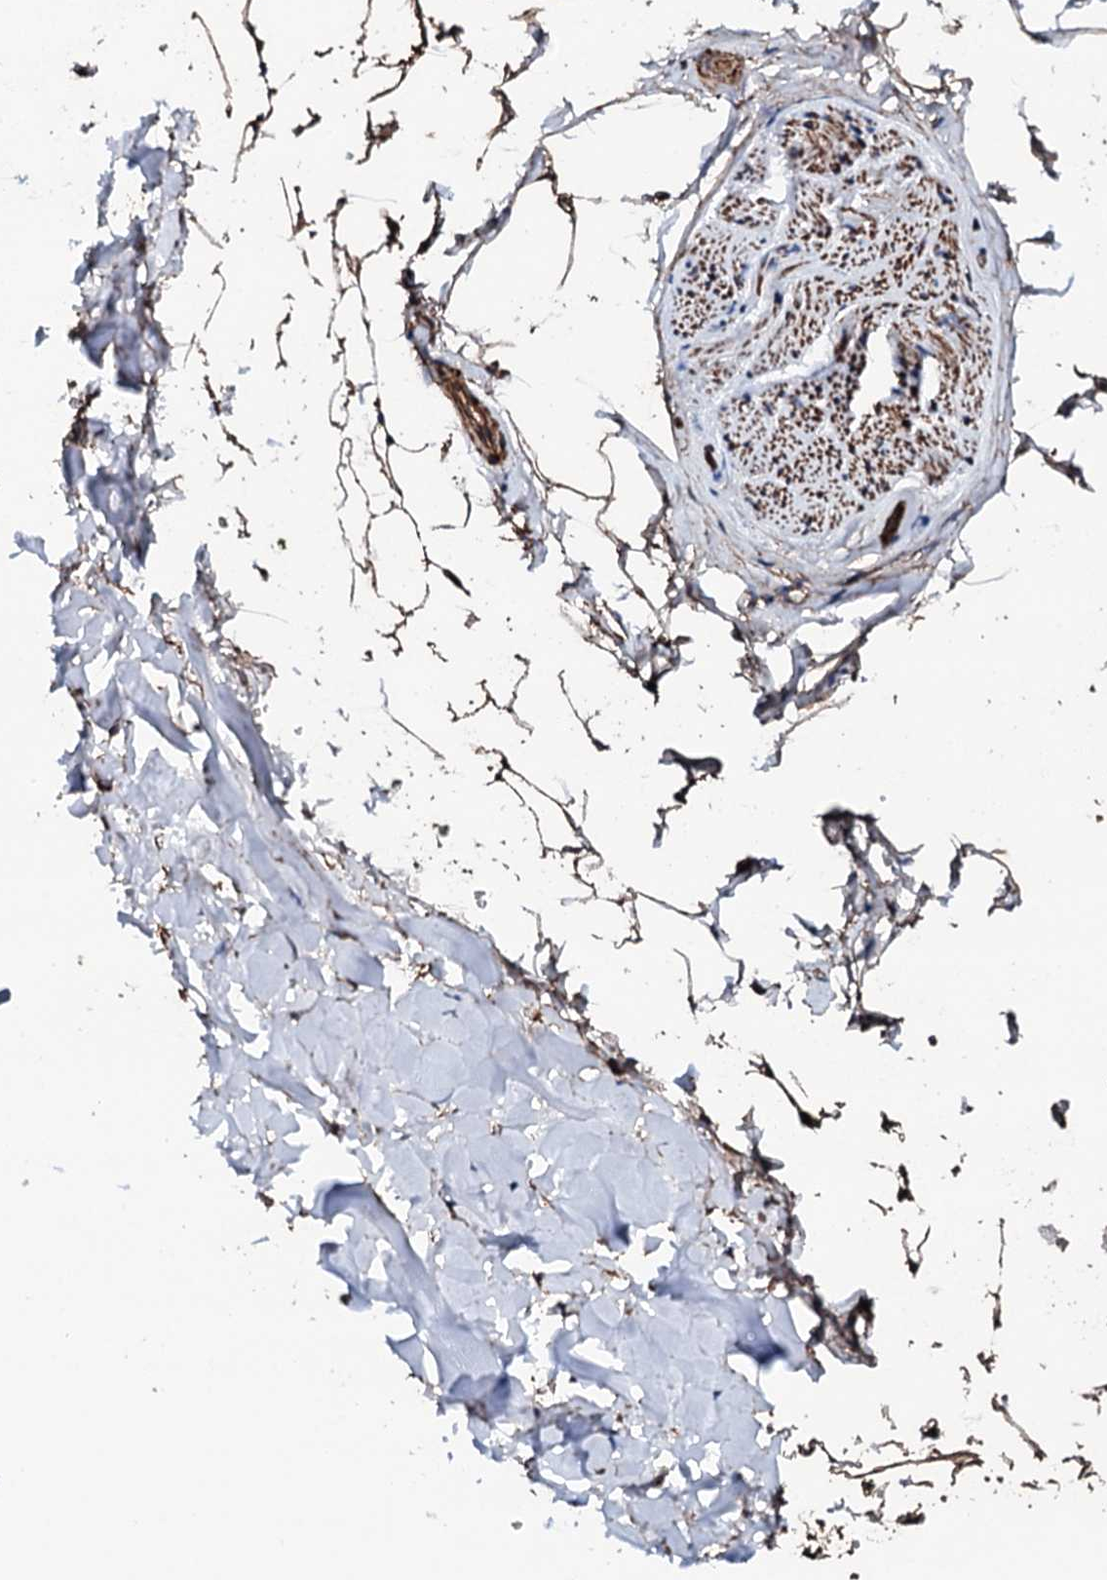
{"staining": {"intensity": "strong", "quantity": ">75%", "location": "cytoplasmic/membranous"}, "tissue": "adipose tissue", "cell_type": "Adipocytes", "image_type": "normal", "snomed": [{"axis": "morphology", "description": "Normal tissue, NOS"}, {"axis": "morphology", "description": "Adenocarcinoma, Low grade"}, {"axis": "topography", "description": "Prostate"}, {"axis": "topography", "description": "Peripheral nerve tissue"}], "caption": "IHC image of benign human adipose tissue stained for a protein (brown), which shows high levels of strong cytoplasmic/membranous staining in about >75% of adipocytes.", "gene": "CKAP5", "patient": {"sex": "male", "age": 63}}